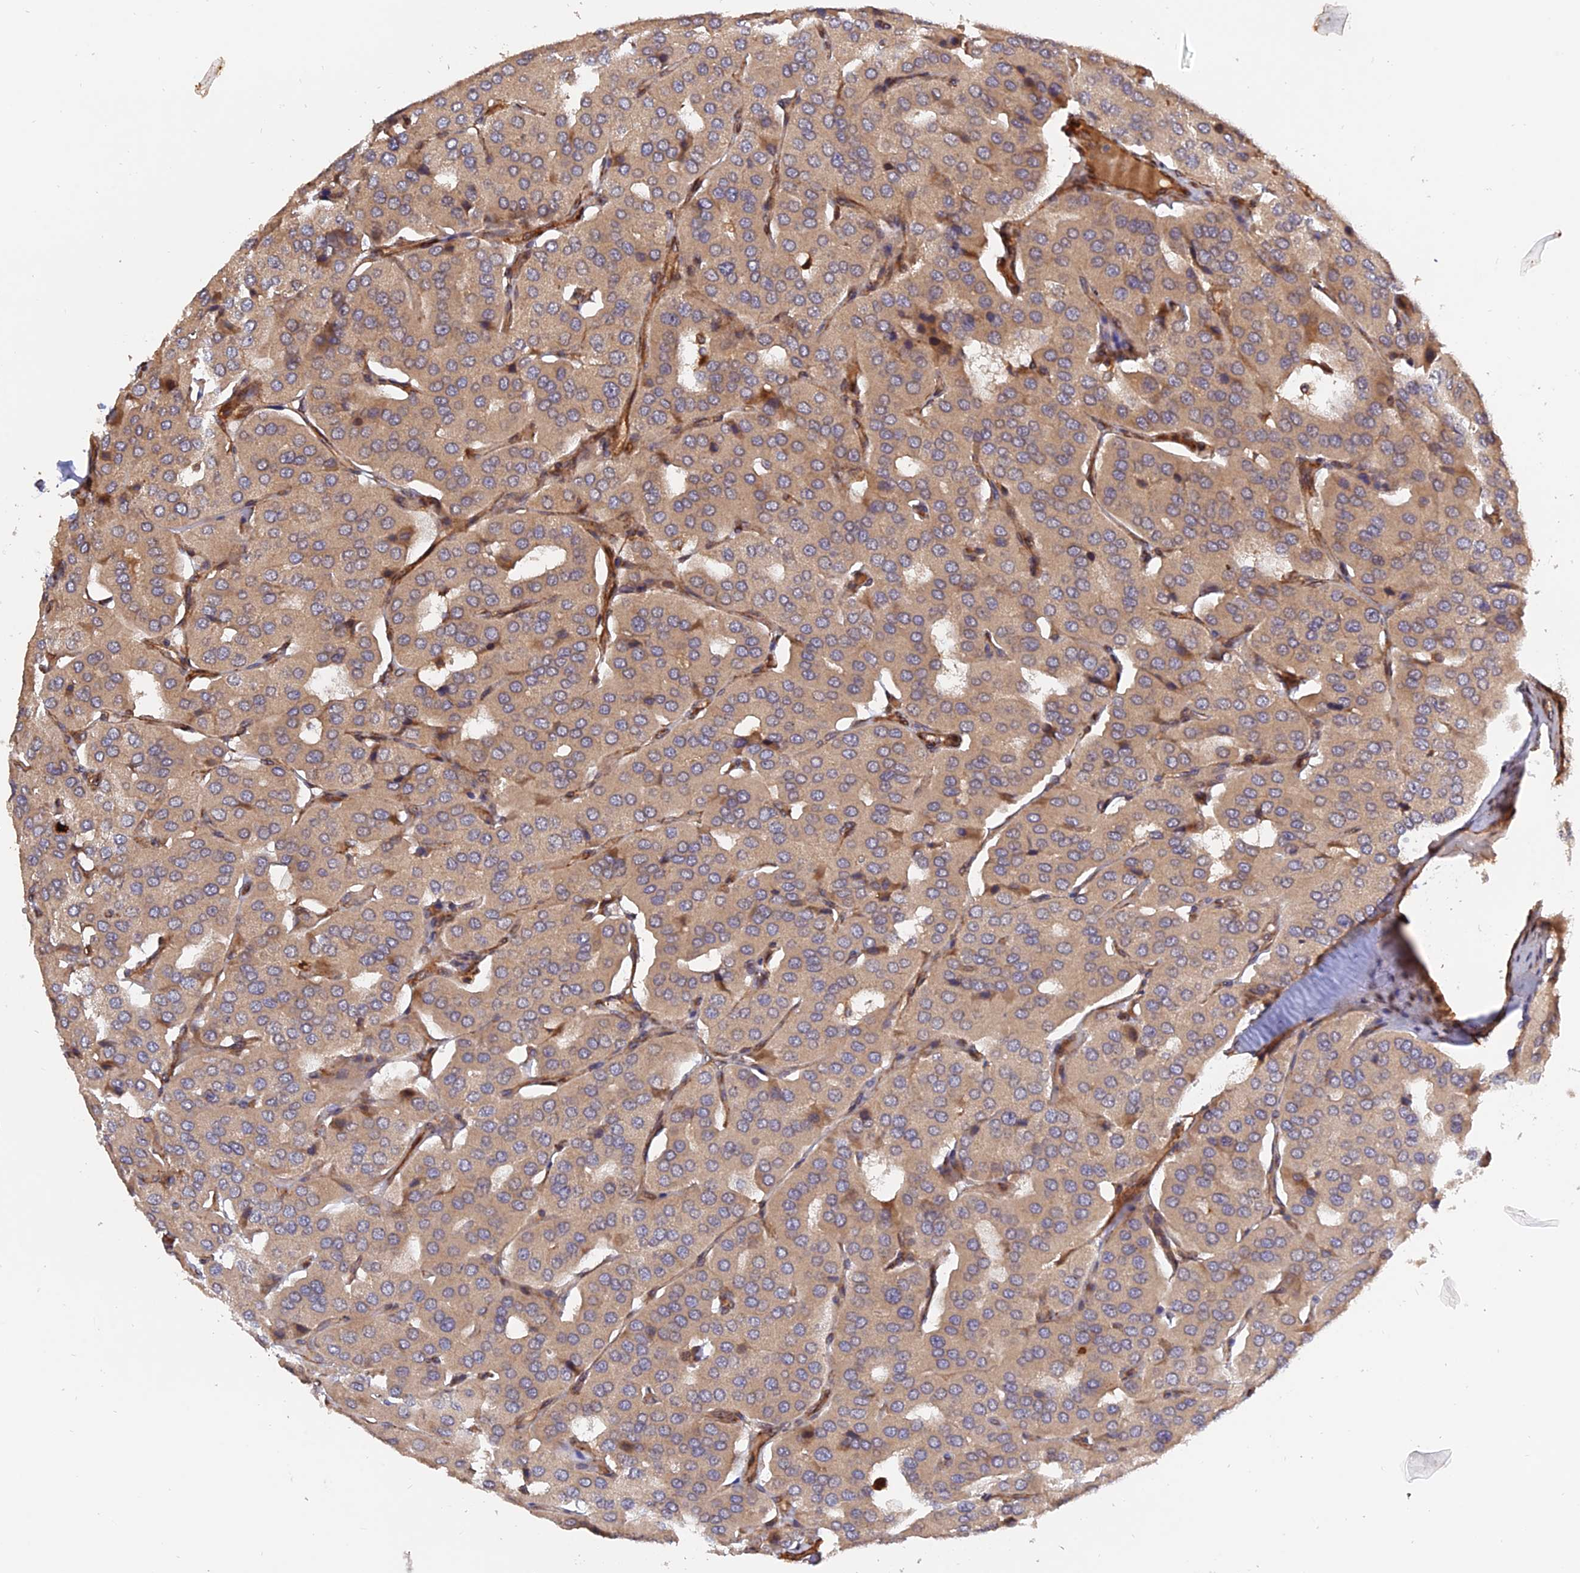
{"staining": {"intensity": "weak", "quantity": ">75%", "location": "cytoplasmic/membranous"}, "tissue": "parathyroid gland", "cell_type": "Glandular cells", "image_type": "normal", "snomed": [{"axis": "morphology", "description": "Normal tissue, NOS"}, {"axis": "morphology", "description": "Adenoma, NOS"}, {"axis": "topography", "description": "Parathyroid gland"}], "caption": "DAB immunohistochemical staining of unremarkable human parathyroid gland reveals weak cytoplasmic/membranous protein positivity in about >75% of glandular cells.", "gene": "CREBL2", "patient": {"sex": "female", "age": 86}}